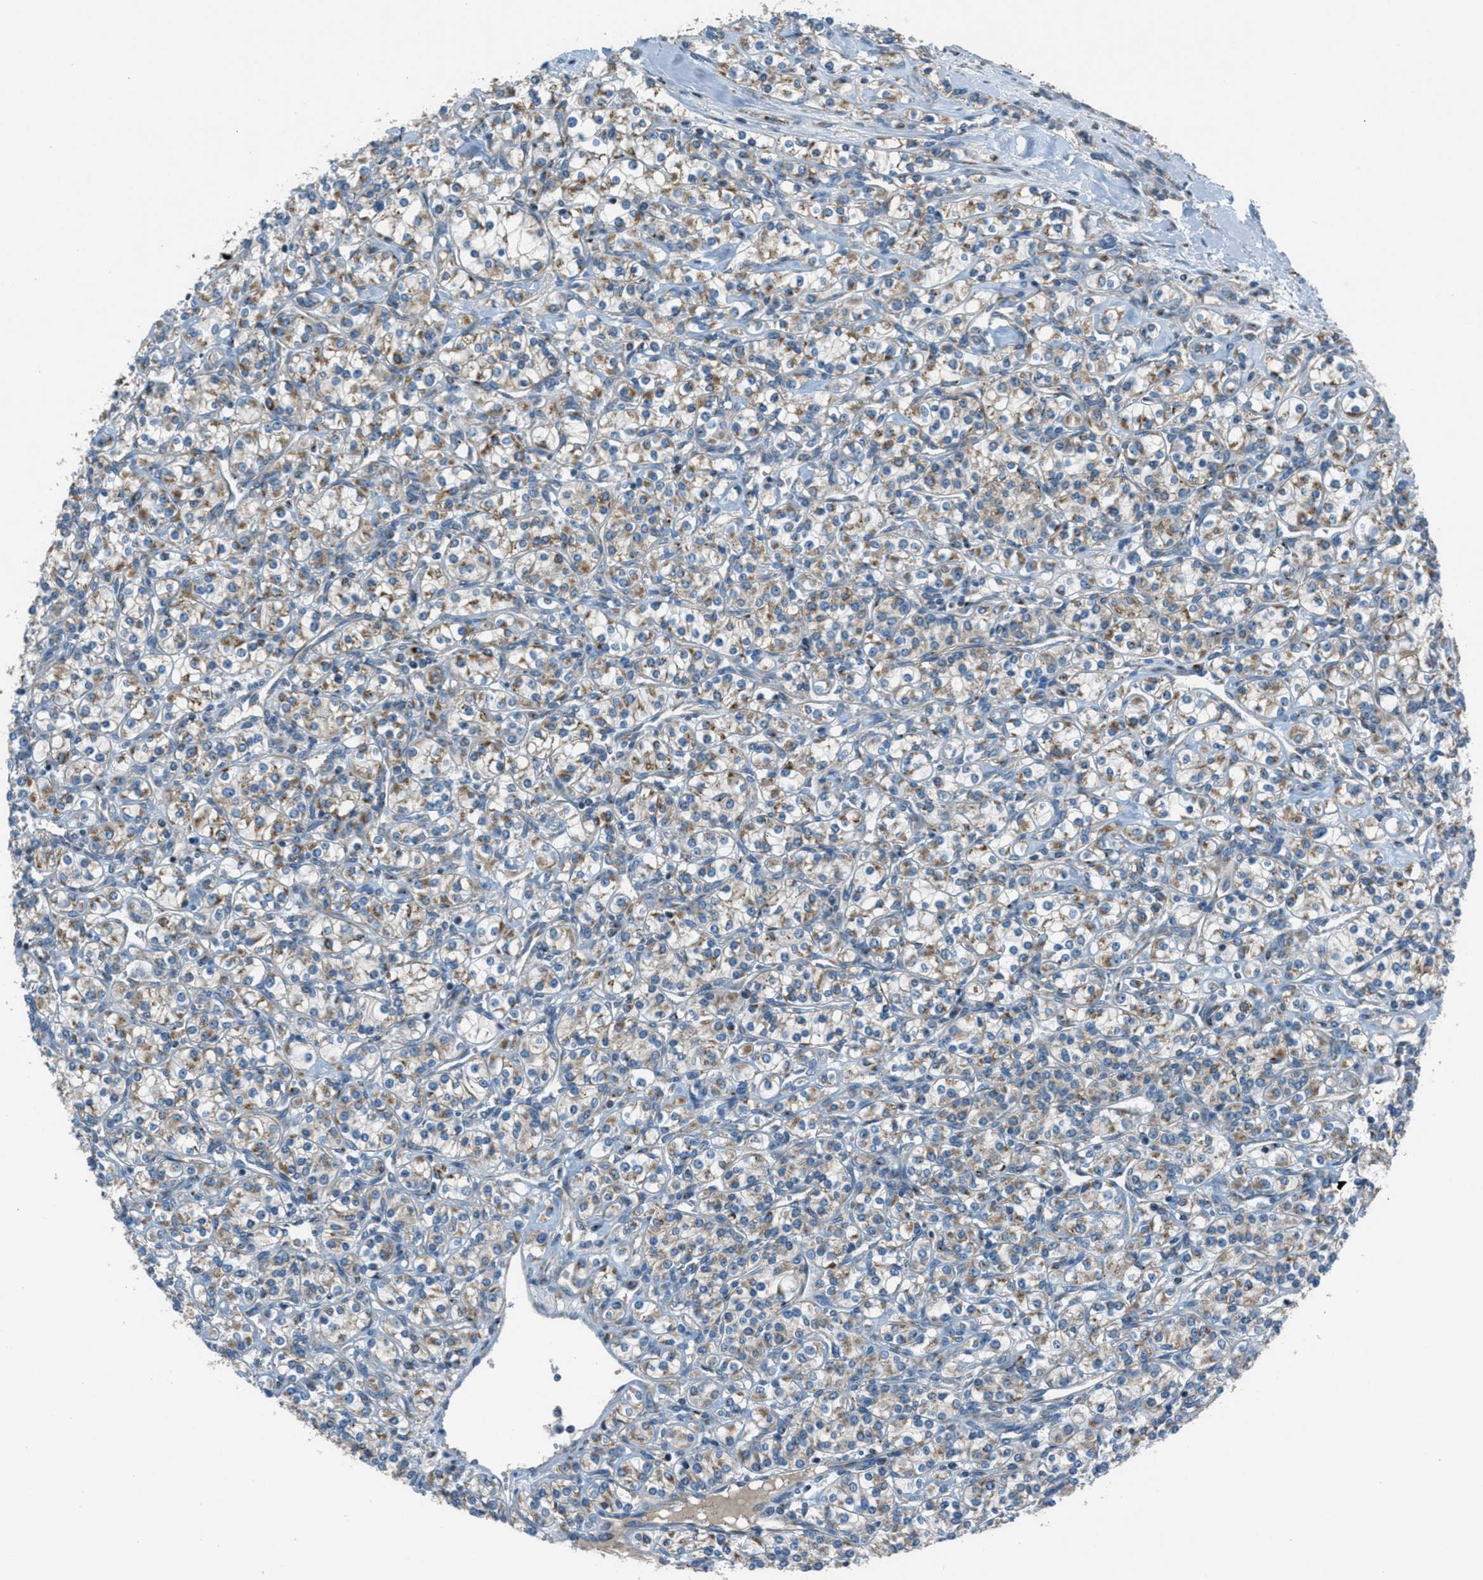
{"staining": {"intensity": "moderate", "quantity": ">75%", "location": "cytoplasmic/membranous"}, "tissue": "renal cancer", "cell_type": "Tumor cells", "image_type": "cancer", "snomed": [{"axis": "morphology", "description": "Adenocarcinoma, NOS"}, {"axis": "topography", "description": "Kidney"}], "caption": "Renal cancer stained with a brown dye demonstrates moderate cytoplasmic/membranous positive expression in about >75% of tumor cells.", "gene": "BCKDK", "patient": {"sex": "male", "age": 77}}